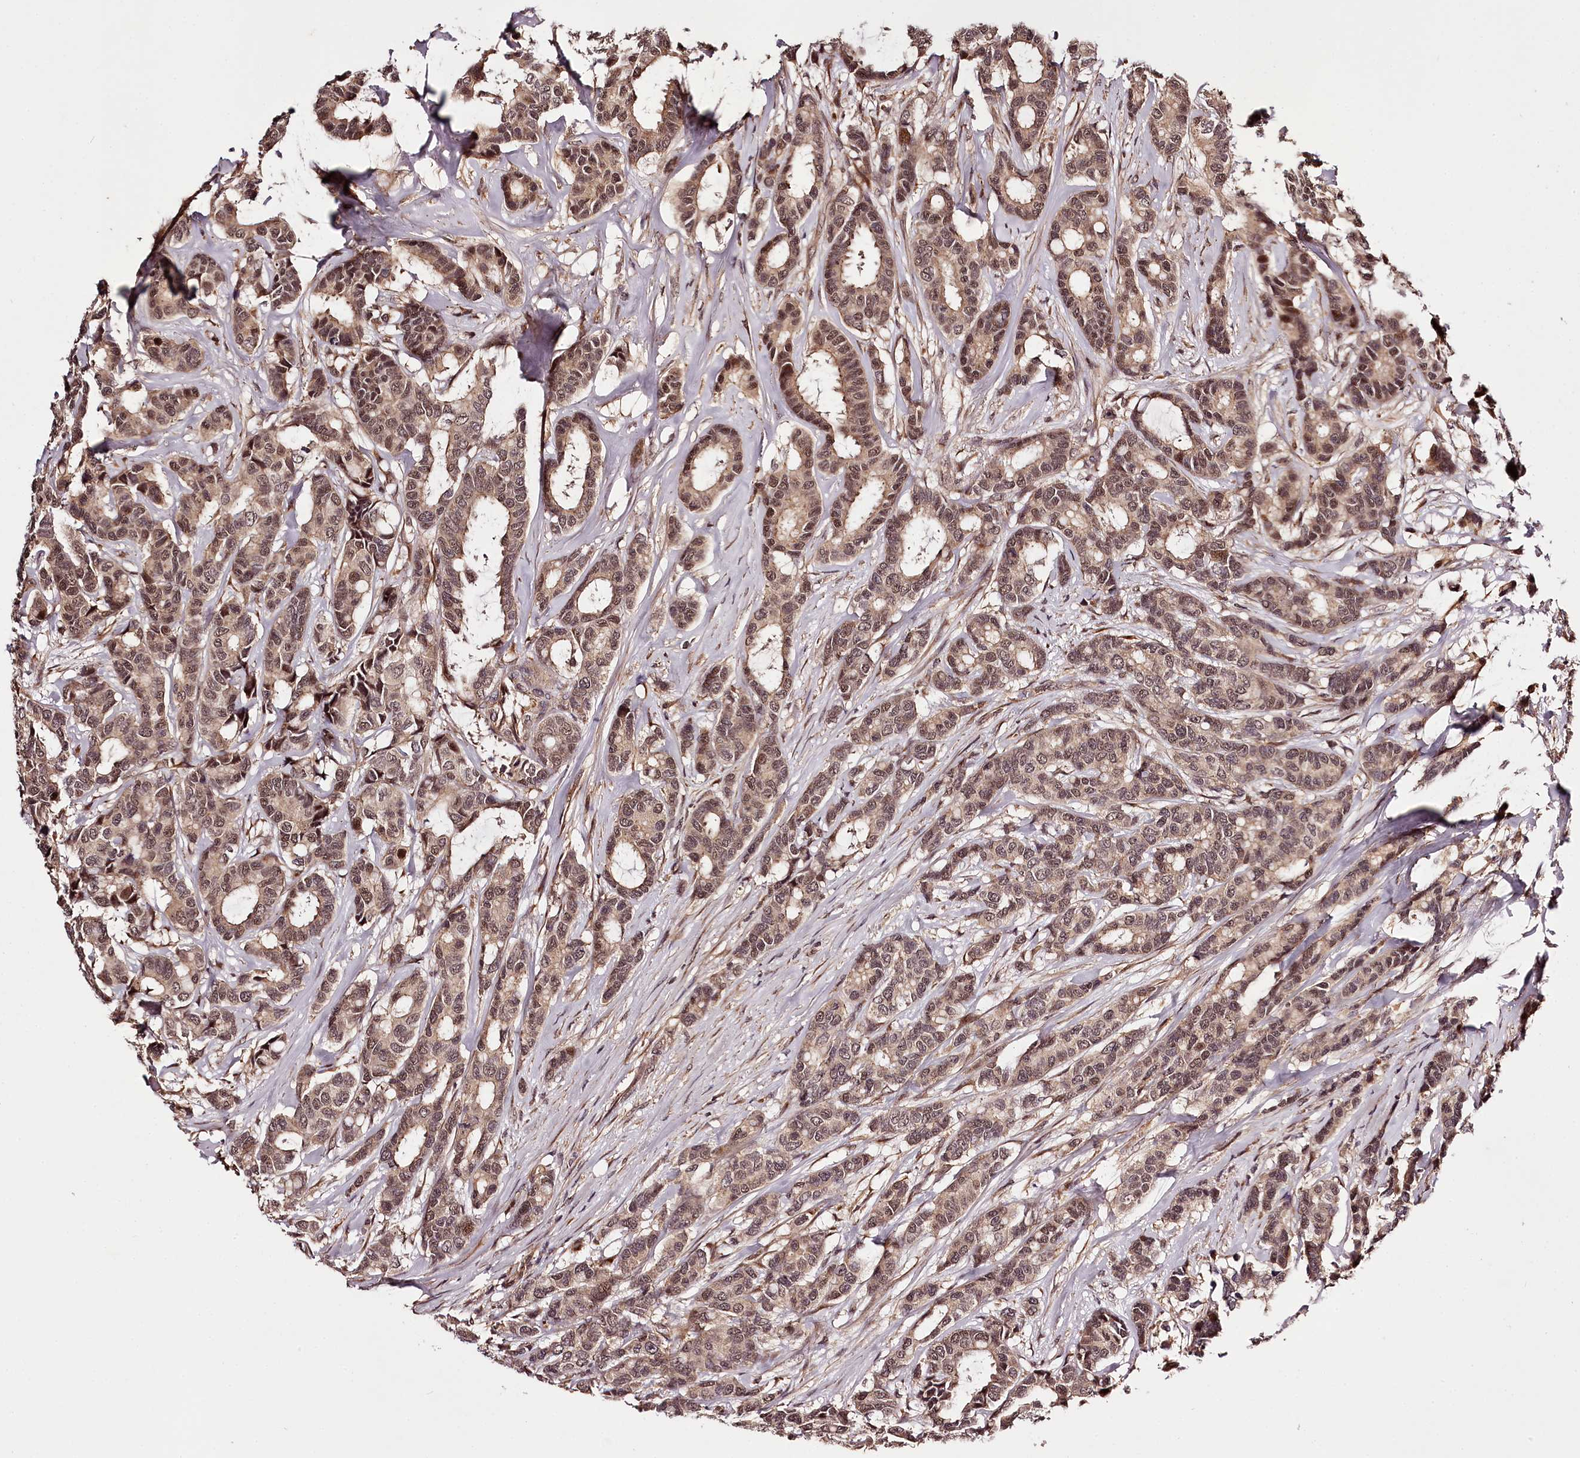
{"staining": {"intensity": "moderate", "quantity": ">75%", "location": "cytoplasmic/membranous,nuclear"}, "tissue": "breast cancer", "cell_type": "Tumor cells", "image_type": "cancer", "snomed": [{"axis": "morphology", "description": "Duct carcinoma"}, {"axis": "topography", "description": "Breast"}], "caption": "Moderate cytoplasmic/membranous and nuclear expression for a protein is appreciated in about >75% of tumor cells of breast invasive ductal carcinoma using immunohistochemistry.", "gene": "MAML3", "patient": {"sex": "female", "age": 87}}